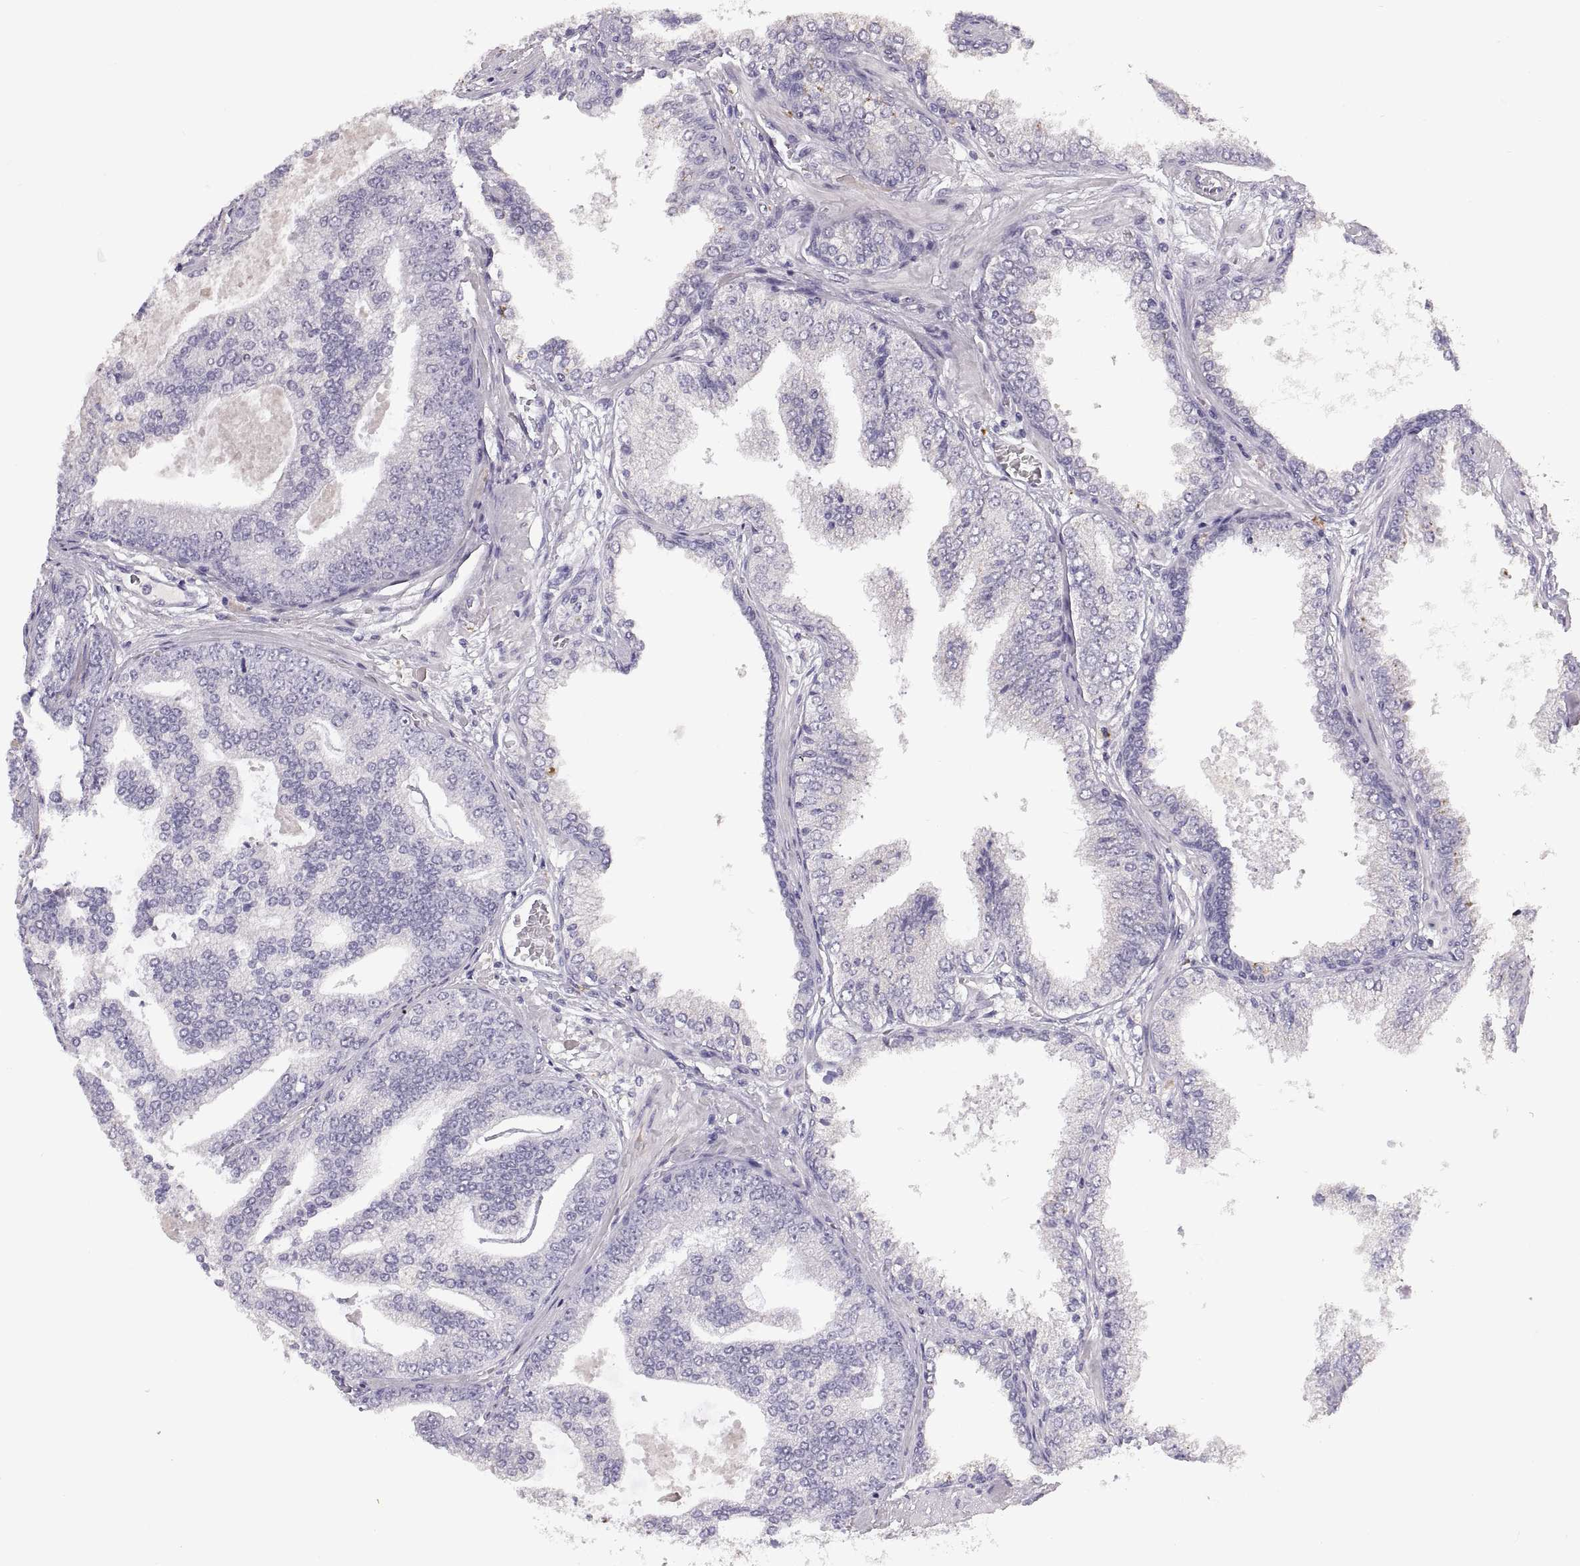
{"staining": {"intensity": "negative", "quantity": "none", "location": "none"}, "tissue": "prostate cancer", "cell_type": "Tumor cells", "image_type": "cancer", "snomed": [{"axis": "morphology", "description": "Adenocarcinoma, NOS"}, {"axis": "topography", "description": "Prostate"}], "caption": "DAB immunohistochemical staining of human prostate cancer reveals no significant staining in tumor cells.", "gene": "MAGEB18", "patient": {"sex": "male", "age": 64}}